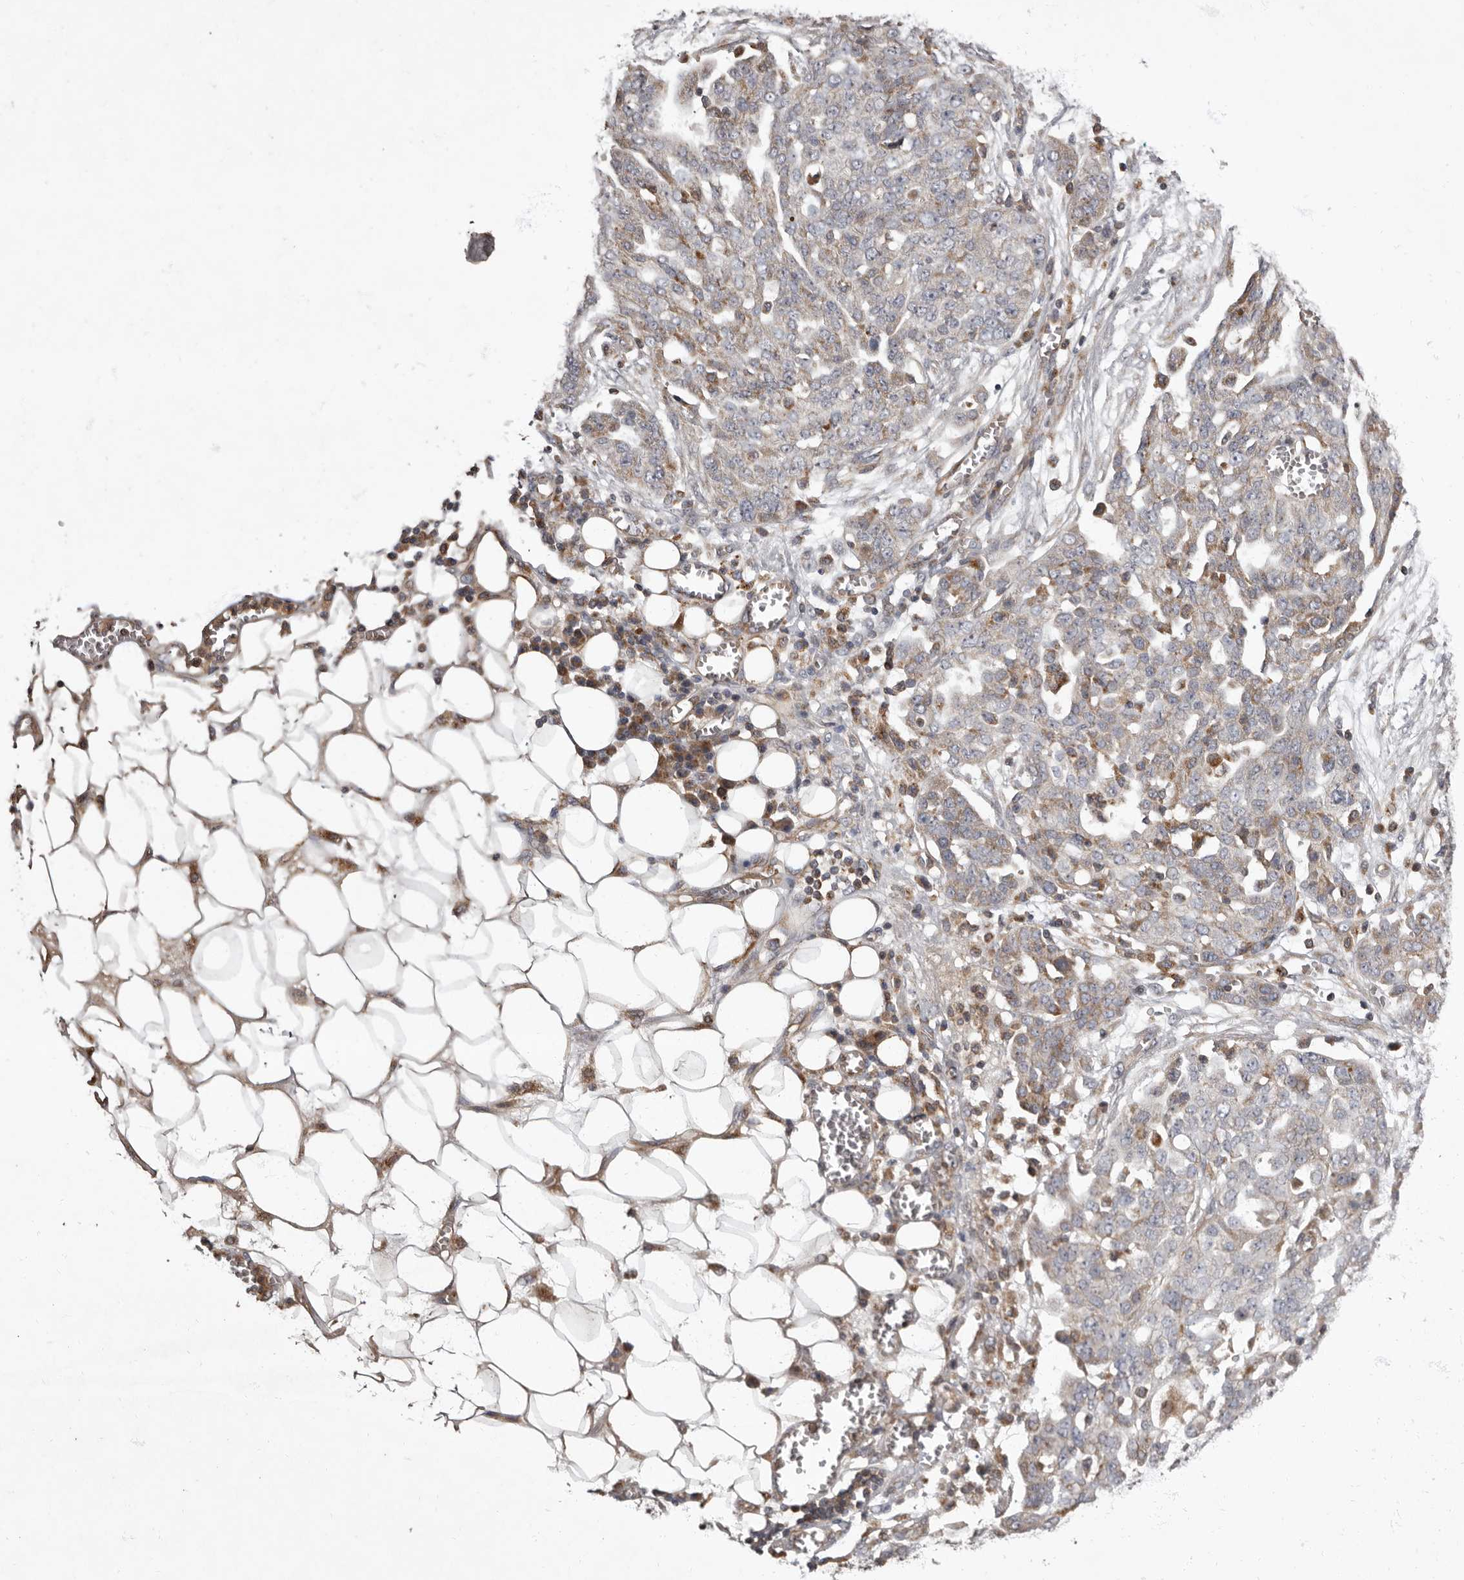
{"staining": {"intensity": "weak", "quantity": "25%-75%", "location": "cytoplasmic/membranous"}, "tissue": "ovarian cancer", "cell_type": "Tumor cells", "image_type": "cancer", "snomed": [{"axis": "morphology", "description": "Cystadenocarcinoma, serous, NOS"}, {"axis": "topography", "description": "Soft tissue"}, {"axis": "topography", "description": "Ovary"}], "caption": "Immunohistochemical staining of ovarian serous cystadenocarcinoma exhibits weak cytoplasmic/membranous protein staining in about 25%-75% of tumor cells.", "gene": "ADCY2", "patient": {"sex": "female", "age": 57}}